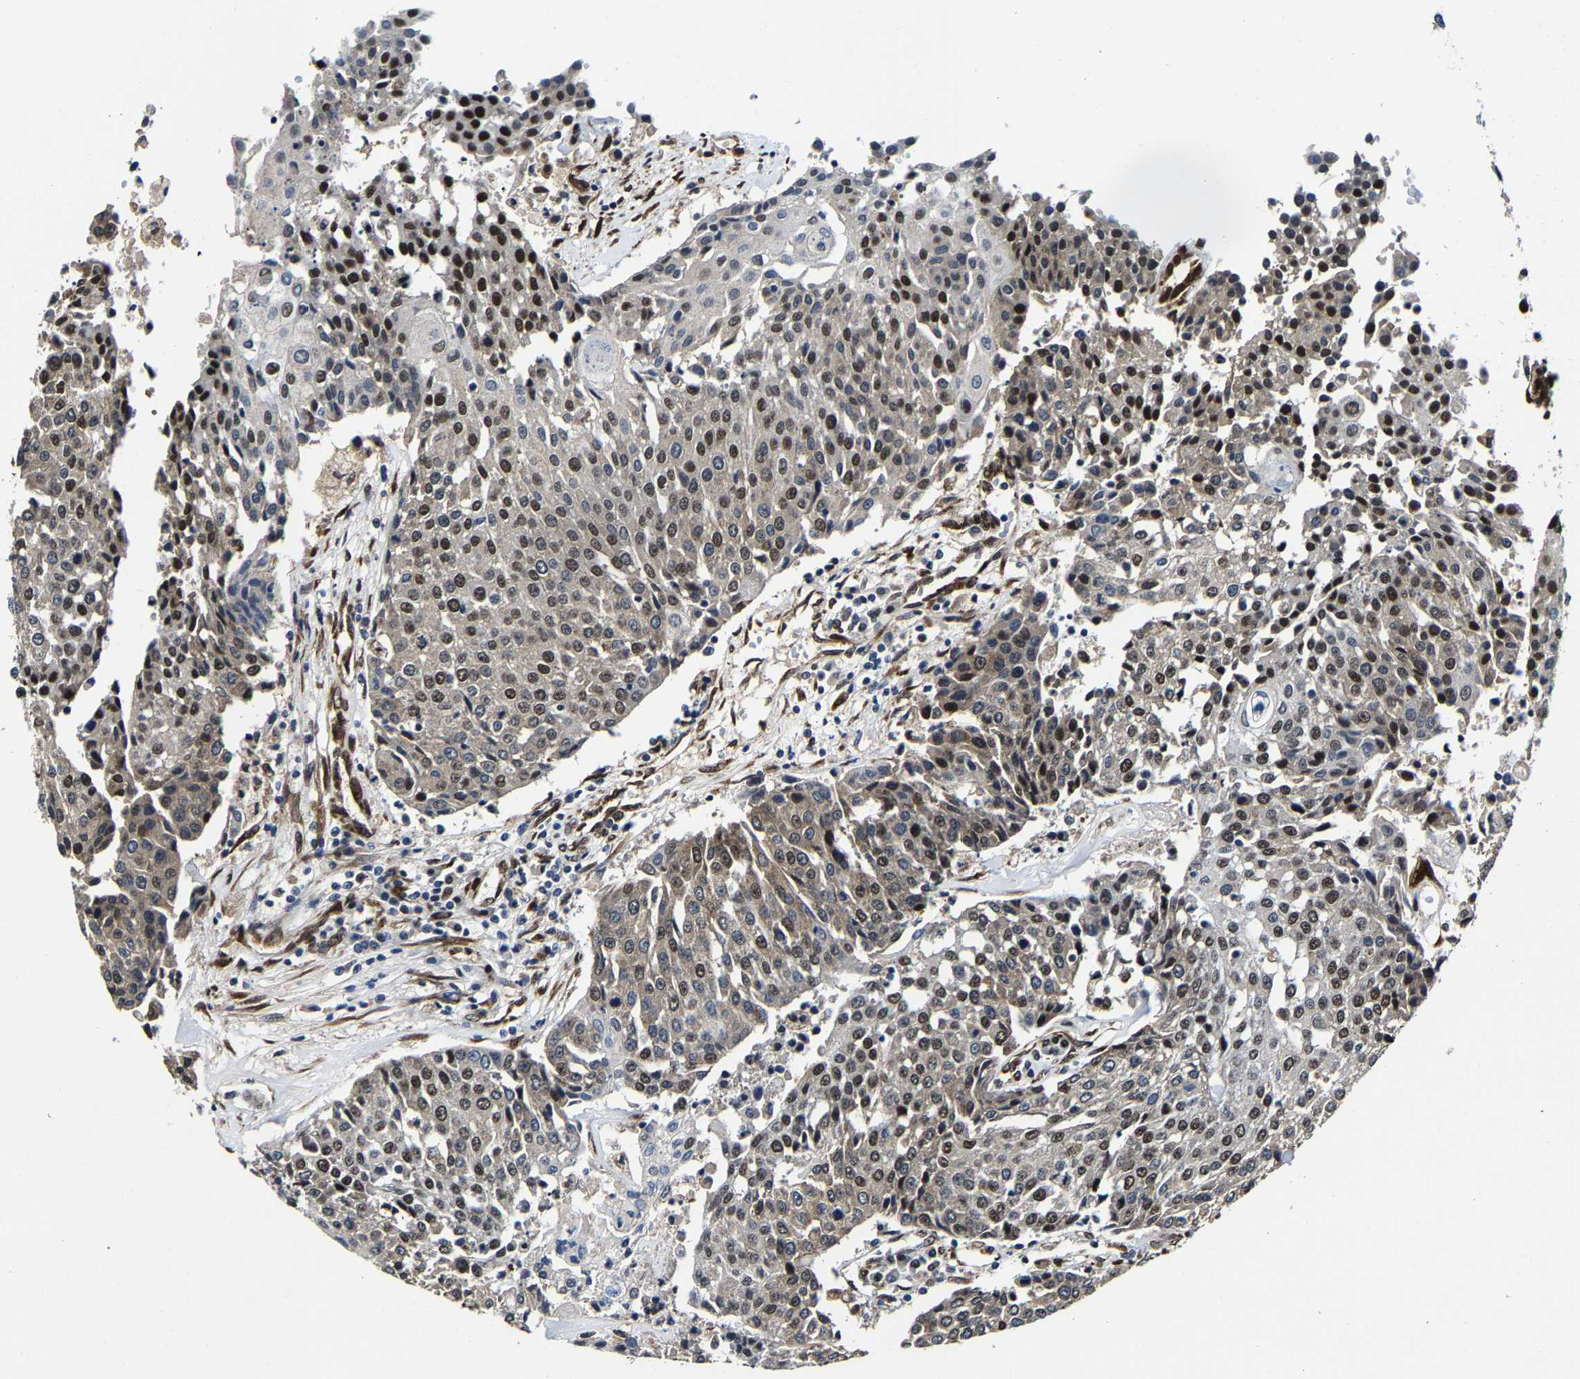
{"staining": {"intensity": "strong", "quantity": "<25%", "location": "nuclear"}, "tissue": "urothelial cancer", "cell_type": "Tumor cells", "image_type": "cancer", "snomed": [{"axis": "morphology", "description": "Urothelial carcinoma, High grade"}, {"axis": "topography", "description": "Urinary bladder"}], "caption": "Protein staining demonstrates strong nuclear staining in approximately <25% of tumor cells in urothelial cancer.", "gene": "METTL1", "patient": {"sex": "female", "age": 85}}